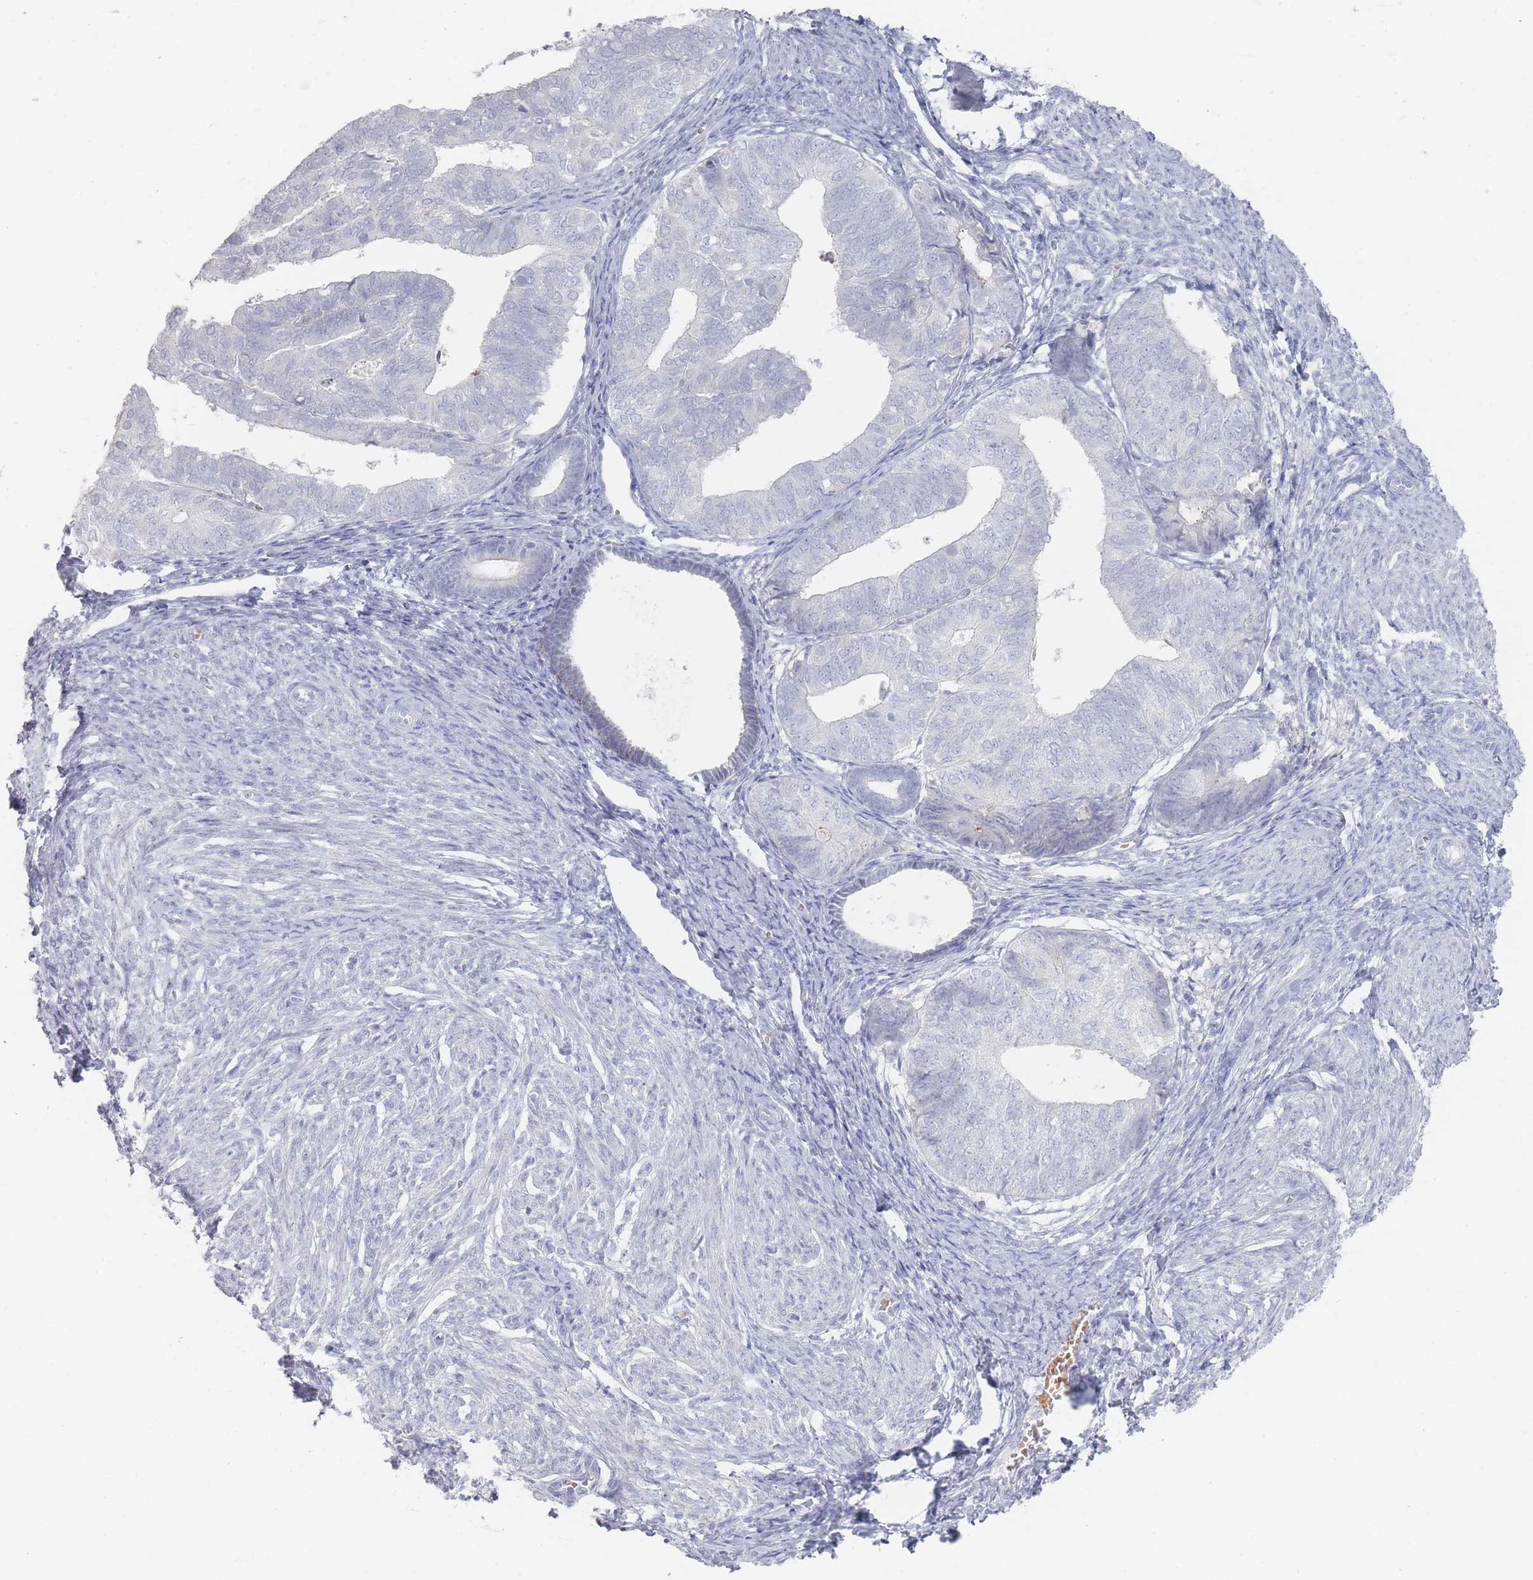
{"staining": {"intensity": "negative", "quantity": "none", "location": "none"}, "tissue": "endometrial cancer", "cell_type": "Tumor cells", "image_type": "cancer", "snomed": [{"axis": "morphology", "description": "Adenocarcinoma, NOS"}, {"axis": "topography", "description": "Endometrium"}], "caption": "This is an IHC photomicrograph of human endometrial adenocarcinoma. There is no expression in tumor cells.", "gene": "HELZ2", "patient": {"sex": "female", "age": 87}}